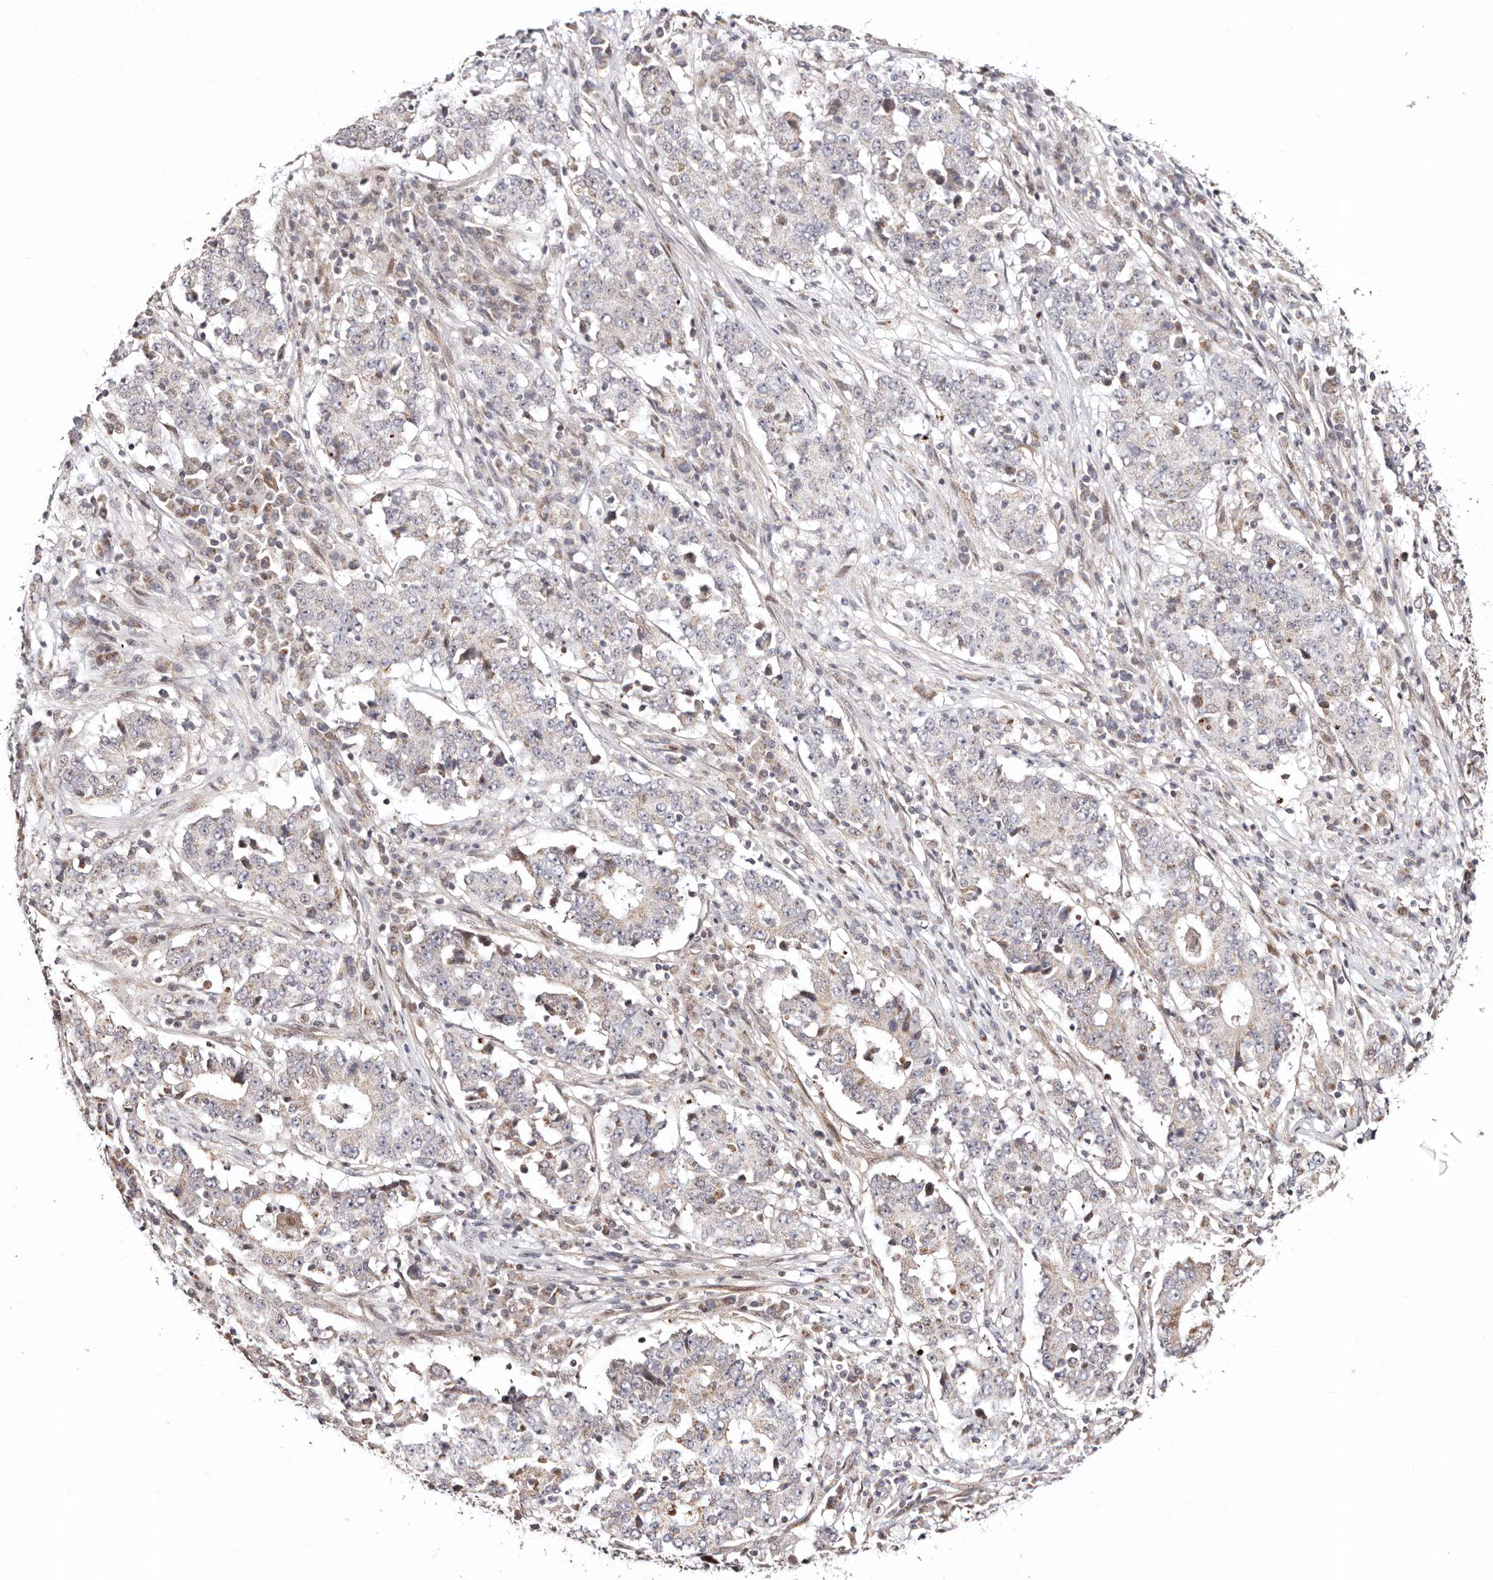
{"staining": {"intensity": "negative", "quantity": "none", "location": "none"}, "tissue": "stomach cancer", "cell_type": "Tumor cells", "image_type": "cancer", "snomed": [{"axis": "morphology", "description": "Adenocarcinoma, NOS"}, {"axis": "topography", "description": "Stomach"}], "caption": "A micrograph of human adenocarcinoma (stomach) is negative for staining in tumor cells. (DAB immunohistochemistry (IHC), high magnification).", "gene": "HIVEP3", "patient": {"sex": "male", "age": 59}}